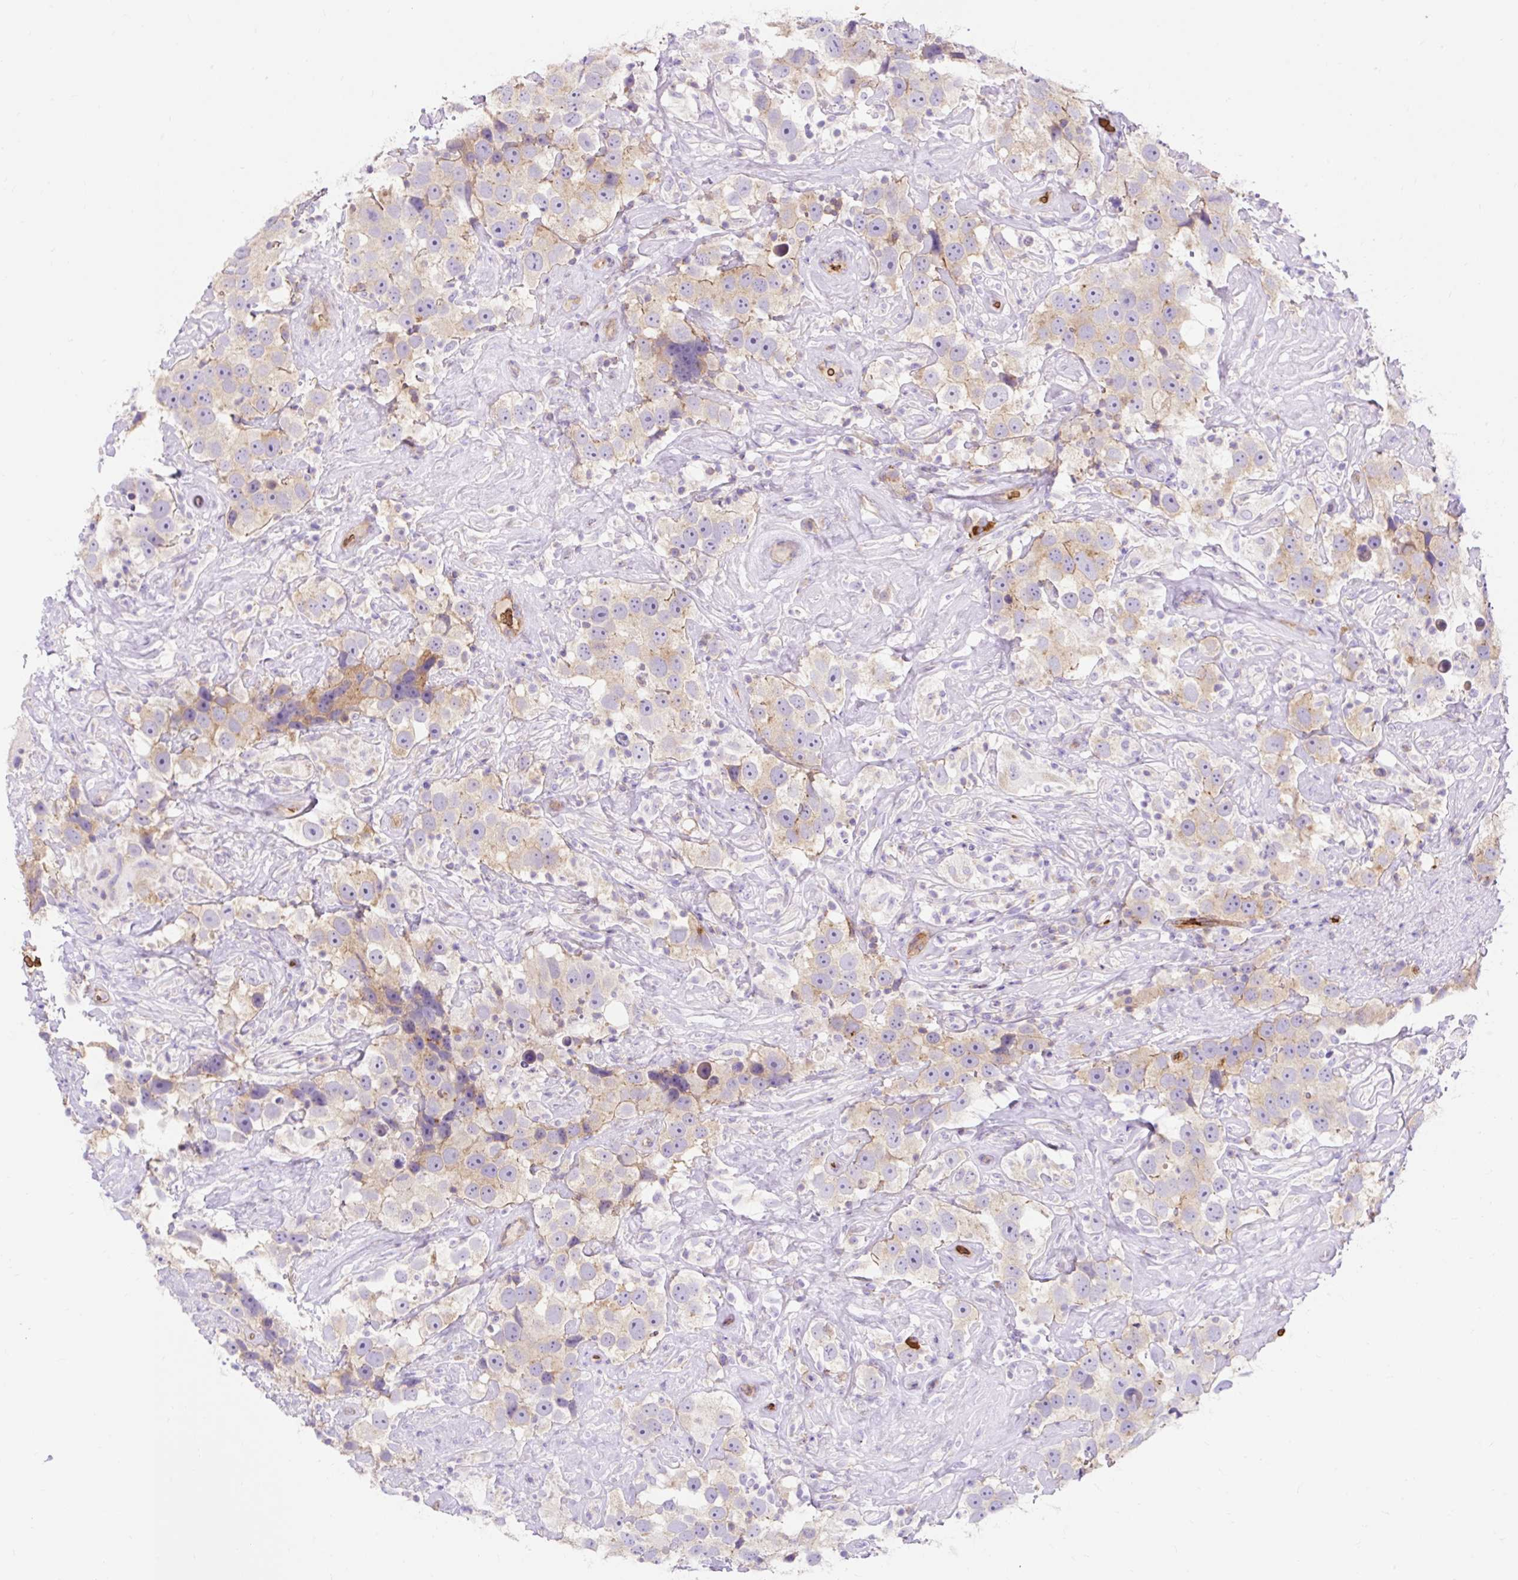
{"staining": {"intensity": "weak", "quantity": "25%-75%", "location": "cytoplasmic/membranous"}, "tissue": "testis cancer", "cell_type": "Tumor cells", "image_type": "cancer", "snomed": [{"axis": "morphology", "description": "Seminoma, NOS"}, {"axis": "topography", "description": "Testis"}], "caption": "High-magnification brightfield microscopy of seminoma (testis) stained with DAB (3,3'-diaminobenzidine) (brown) and counterstained with hematoxylin (blue). tumor cells exhibit weak cytoplasmic/membranous expression is identified in approximately25%-75% of cells. The staining was performed using DAB (3,3'-diaminobenzidine), with brown indicating positive protein expression. Nuclei are stained blue with hematoxylin.", "gene": "HIP1R", "patient": {"sex": "male", "age": 49}}